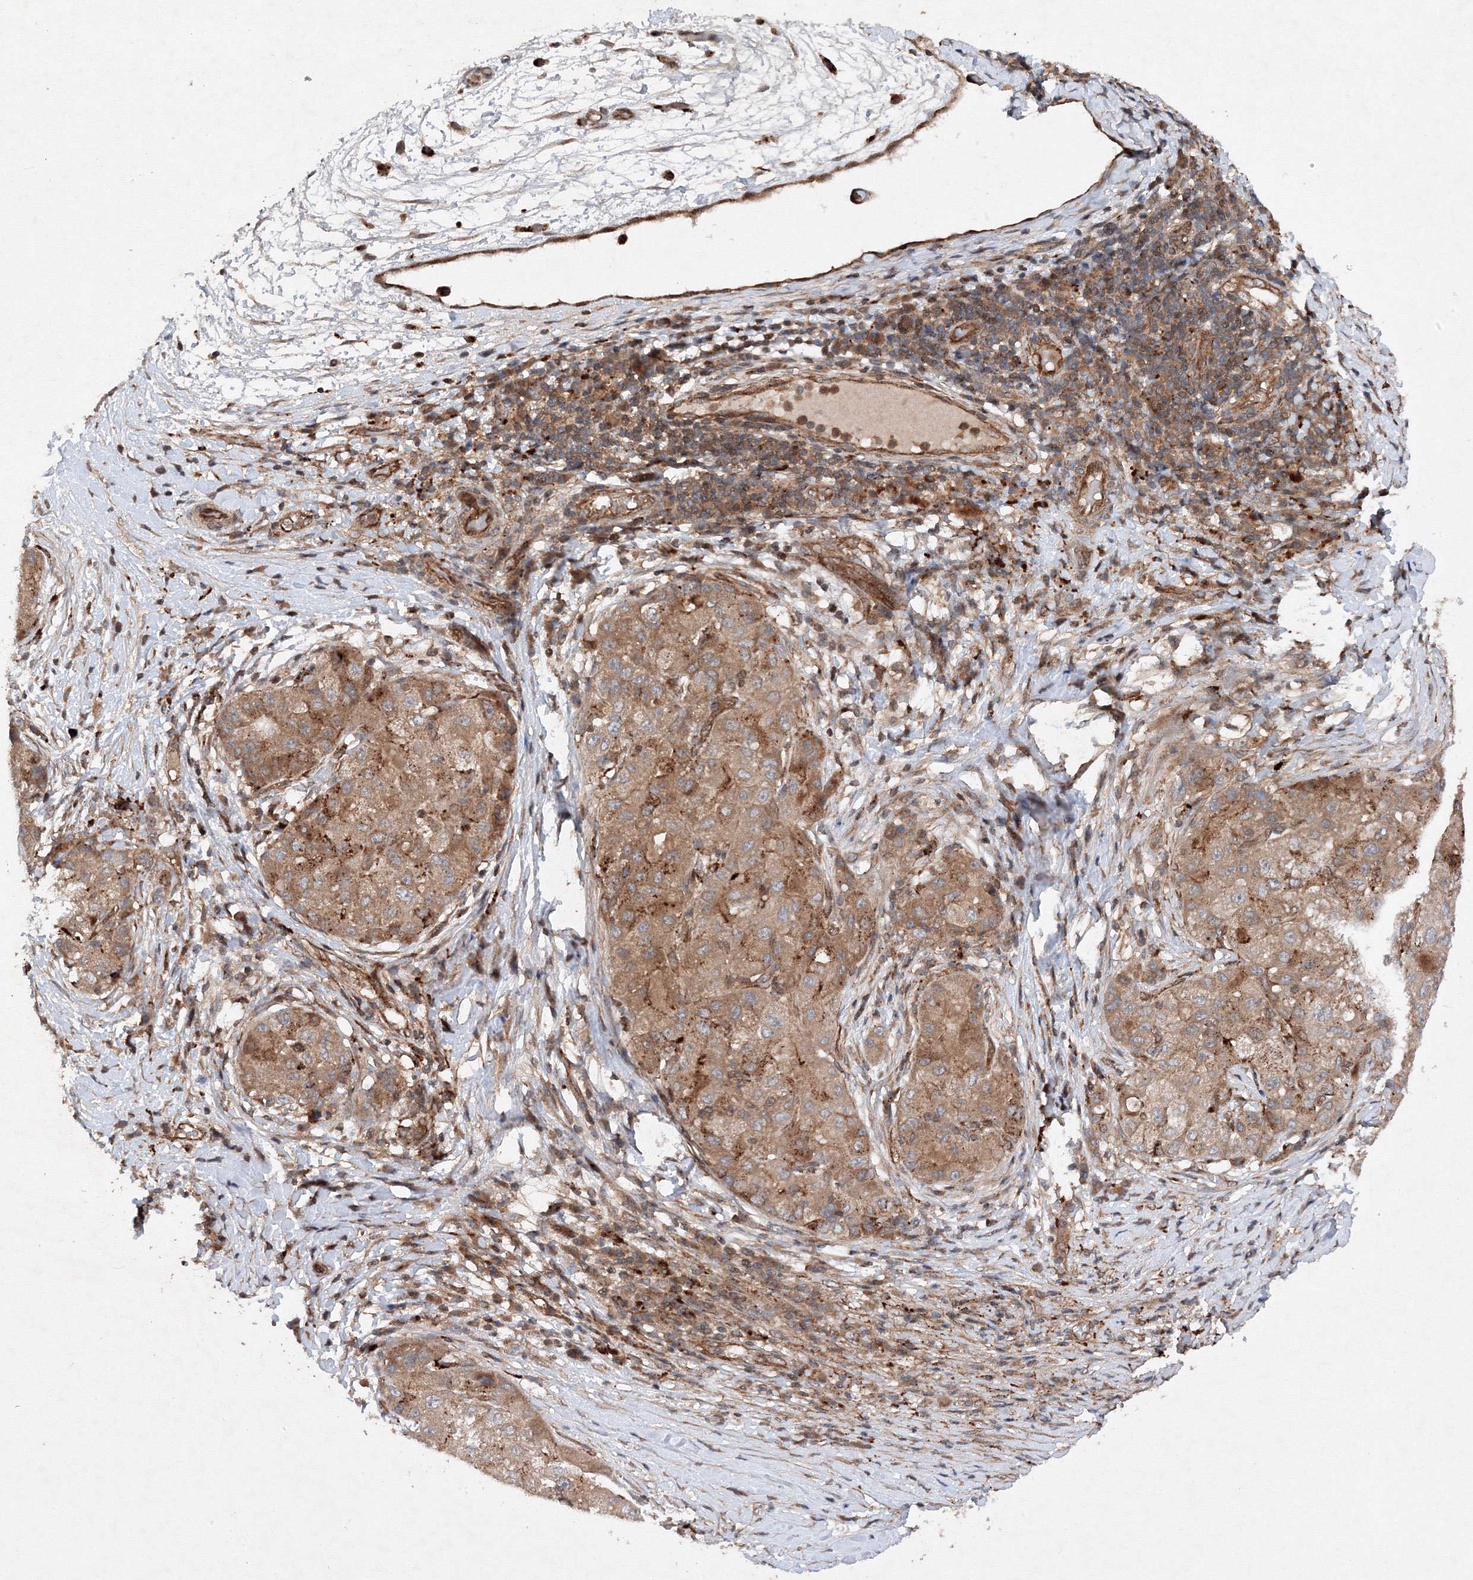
{"staining": {"intensity": "moderate", "quantity": ">75%", "location": "cytoplasmic/membranous"}, "tissue": "liver cancer", "cell_type": "Tumor cells", "image_type": "cancer", "snomed": [{"axis": "morphology", "description": "Carcinoma, Hepatocellular, NOS"}, {"axis": "topography", "description": "Liver"}], "caption": "Protein staining by IHC reveals moderate cytoplasmic/membranous staining in about >75% of tumor cells in liver cancer (hepatocellular carcinoma).", "gene": "DCTD", "patient": {"sex": "male", "age": 80}}